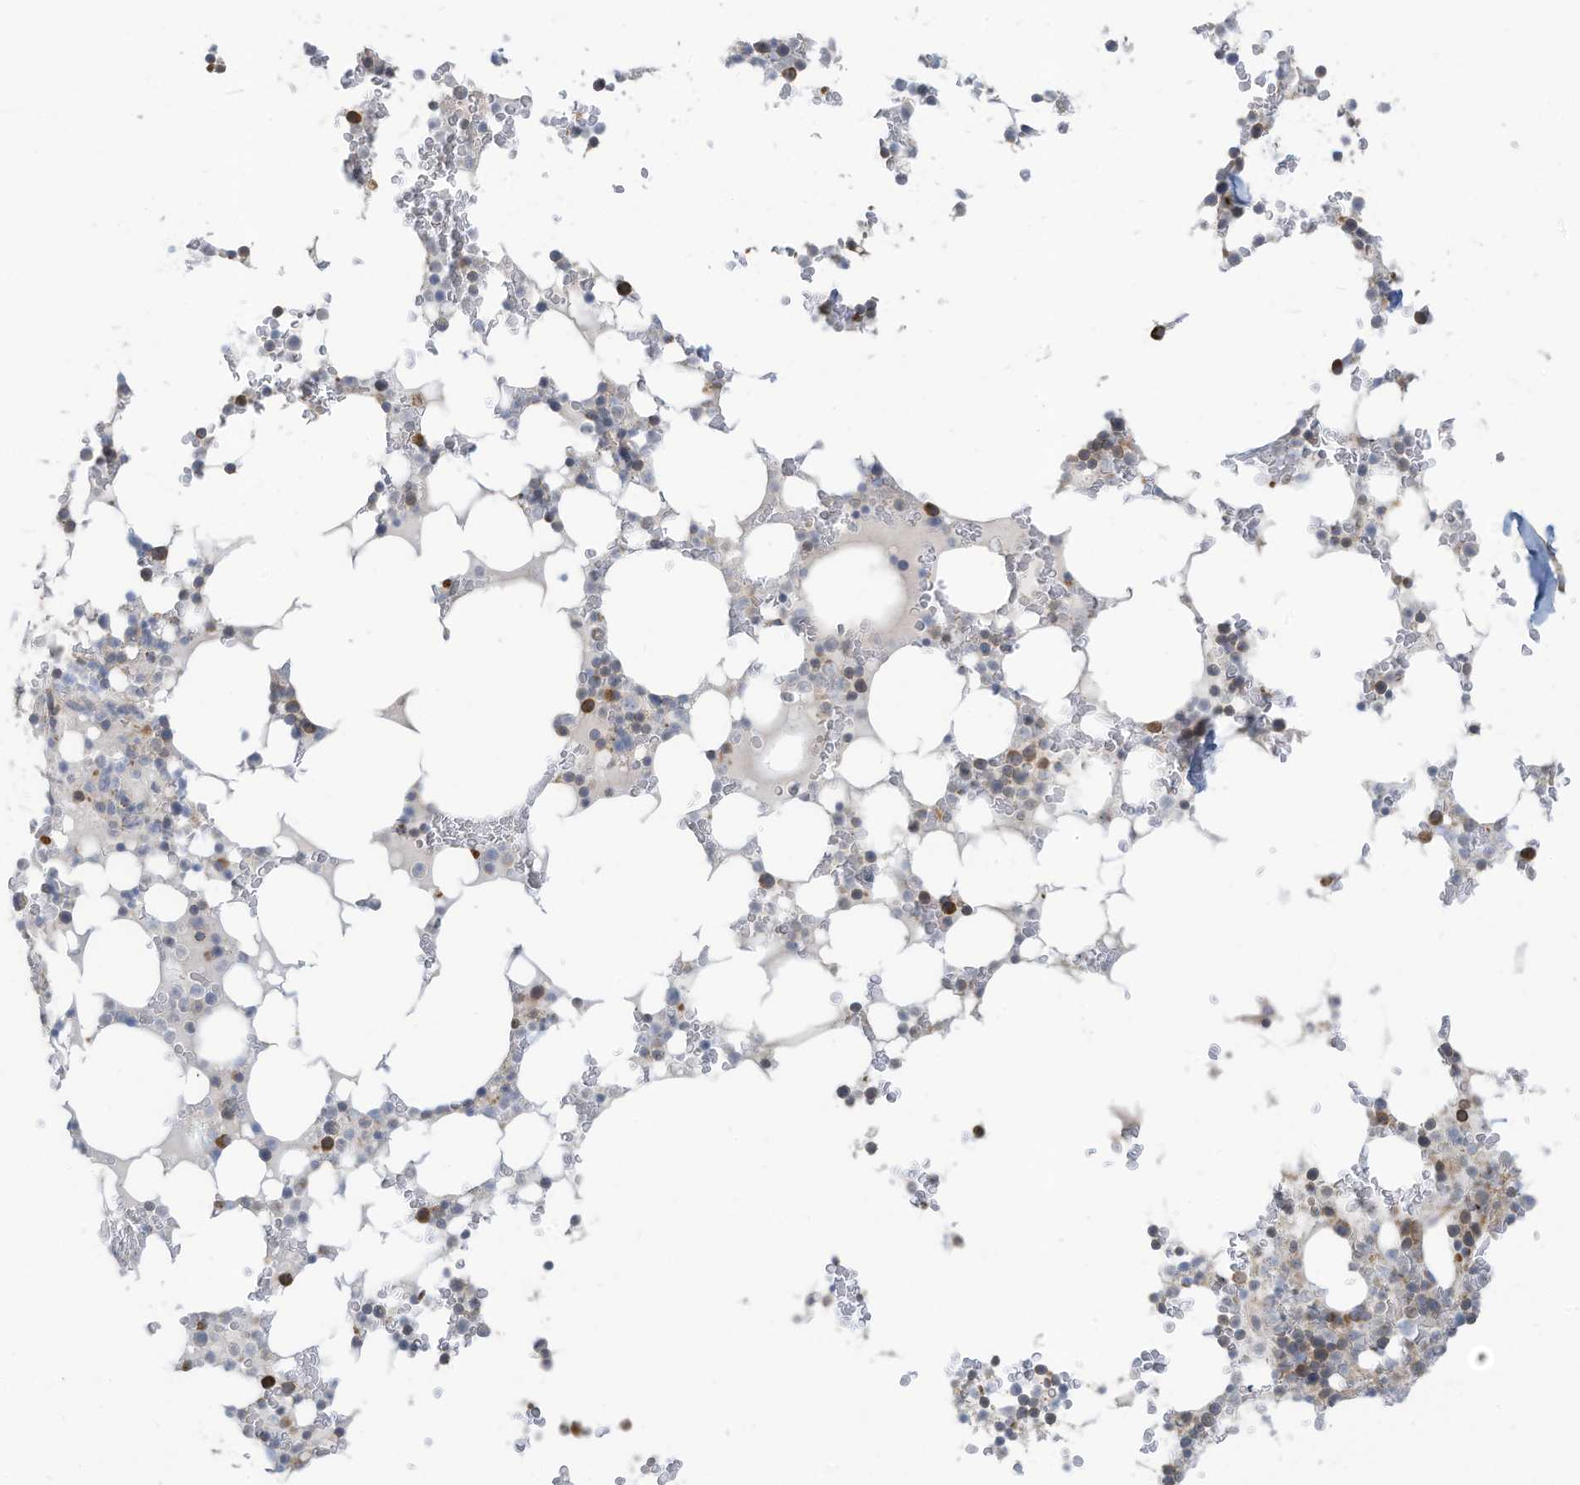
{"staining": {"intensity": "moderate", "quantity": "<25%", "location": "cytoplasmic/membranous"}, "tissue": "bone marrow", "cell_type": "Hematopoietic cells", "image_type": "normal", "snomed": [{"axis": "morphology", "description": "Normal tissue, NOS"}, {"axis": "topography", "description": "Bone marrow"}], "caption": "Protein staining by IHC reveals moderate cytoplasmic/membranous positivity in about <25% of hematopoietic cells in normal bone marrow. The staining was performed using DAB (3,3'-diaminobenzidine), with brown indicating positive protein expression. Nuclei are stained blue with hematoxylin.", "gene": "GTPBP2", "patient": {"sex": "male", "age": 58}}